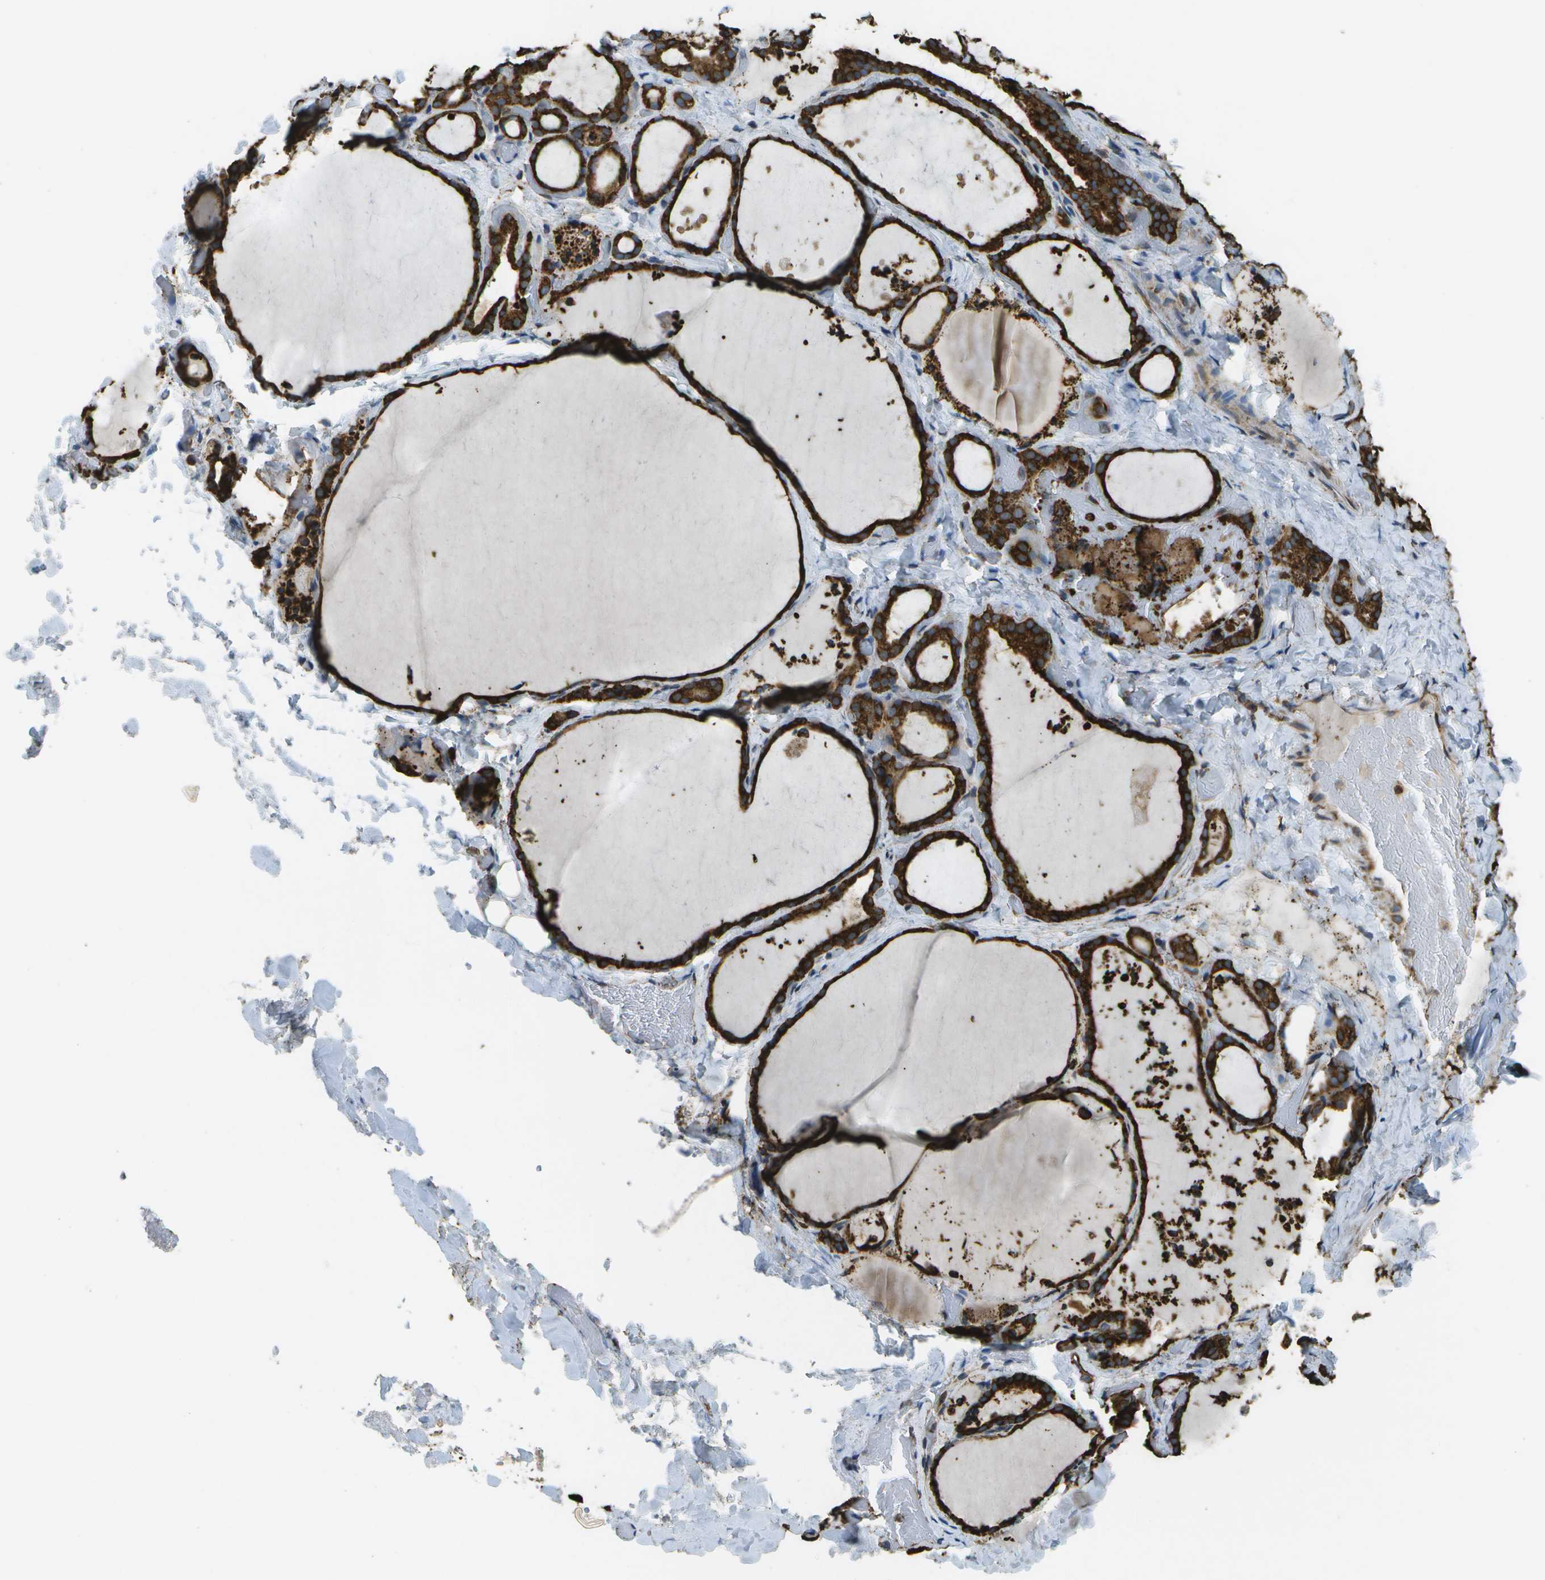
{"staining": {"intensity": "strong", "quantity": ">75%", "location": "cytoplasmic/membranous"}, "tissue": "thyroid gland", "cell_type": "Glandular cells", "image_type": "normal", "snomed": [{"axis": "morphology", "description": "Normal tissue, NOS"}, {"axis": "topography", "description": "Thyroid gland"}], "caption": "The photomicrograph reveals staining of normal thyroid gland, revealing strong cytoplasmic/membranous protein expression (brown color) within glandular cells. (IHC, brightfield microscopy, high magnification).", "gene": "PDIA4", "patient": {"sex": "female", "age": 44}}